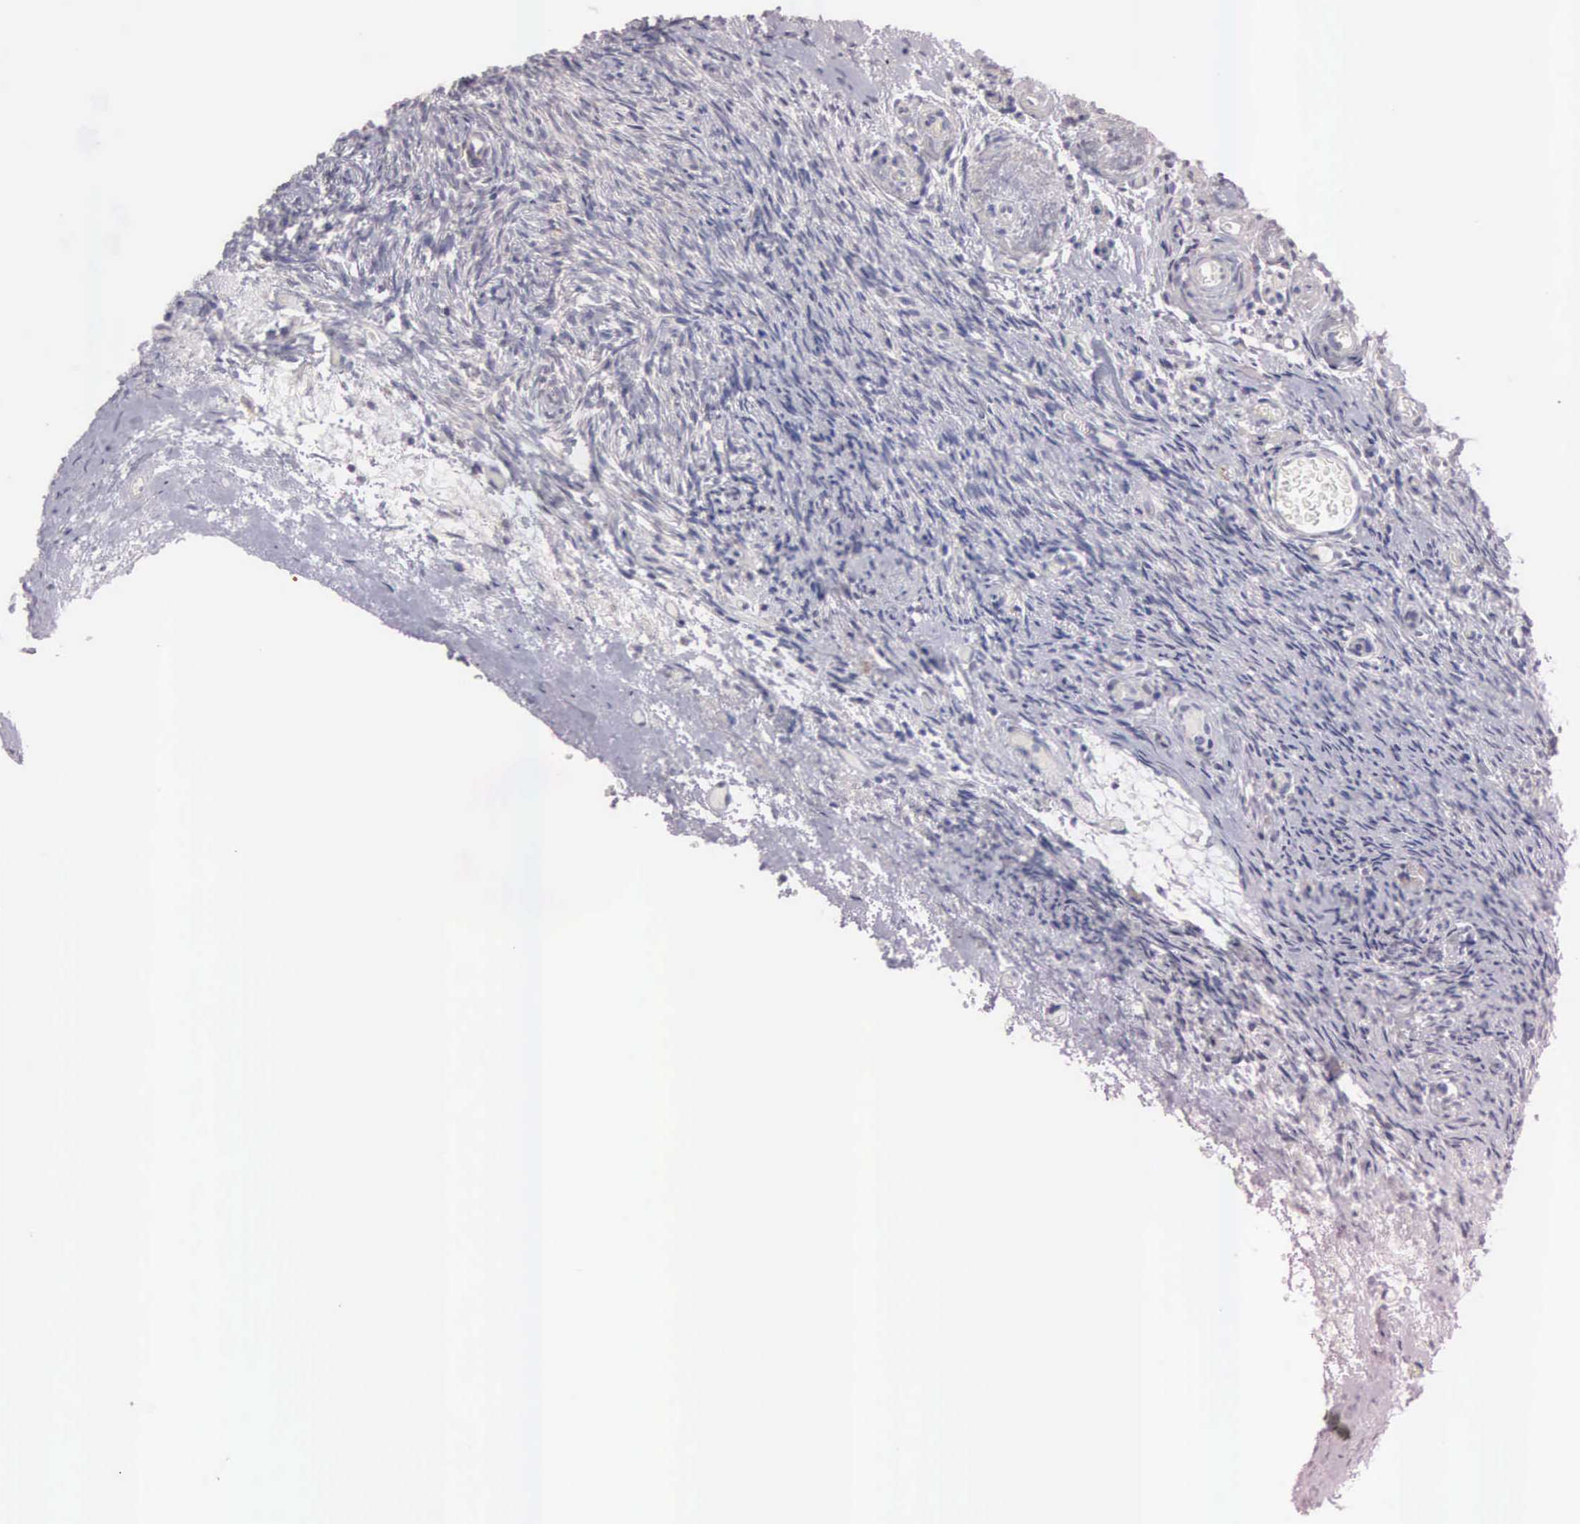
{"staining": {"intensity": "negative", "quantity": "none", "location": "none"}, "tissue": "ovary", "cell_type": "Follicle cells", "image_type": "normal", "snomed": [{"axis": "morphology", "description": "Normal tissue, NOS"}, {"axis": "topography", "description": "Ovary"}], "caption": "IHC photomicrograph of benign human ovary stained for a protein (brown), which displays no positivity in follicle cells.", "gene": "CEP170B", "patient": {"sex": "female", "age": 78}}